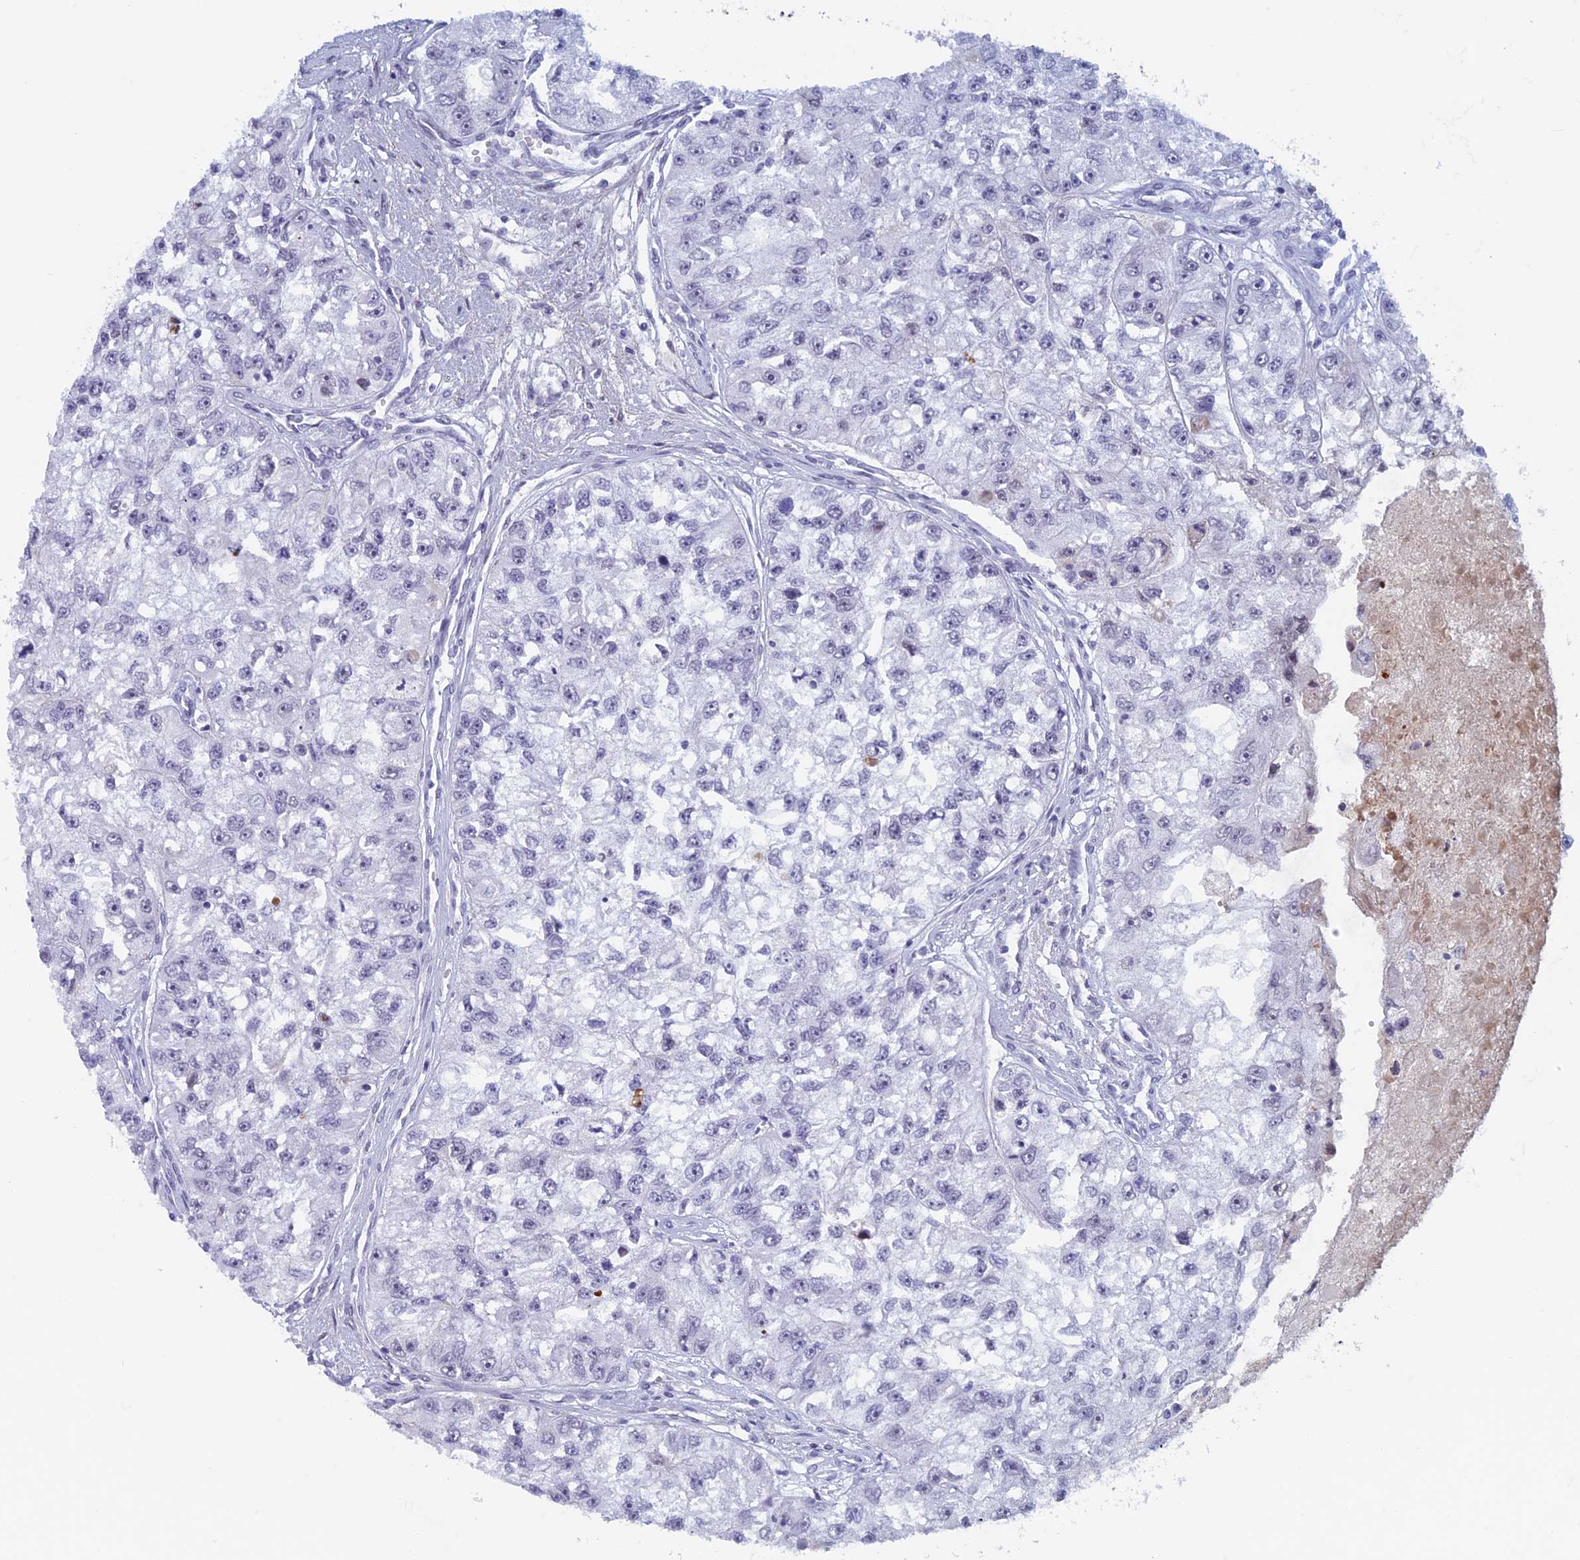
{"staining": {"intensity": "negative", "quantity": "none", "location": "none"}, "tissue": "renal cancer", "cell_type": "Tumor cells", "image_type": "cancer", "snomed": [{"axis": "morphology", "description": "Adenocarcinoma, NOS"}, {"axis": "topography", "description": "Kidney"}], "caption": "Photomicrograph shows no protein positivity in tumor cells of renal cancer (adenocarcinoma) tissue. (Brightfield microscopy of DAB (3,3'-diaminobenzidine) IHC at high magnification).", "gene": "ASH2L", "patient": {"sex": "male", "age": 63}}